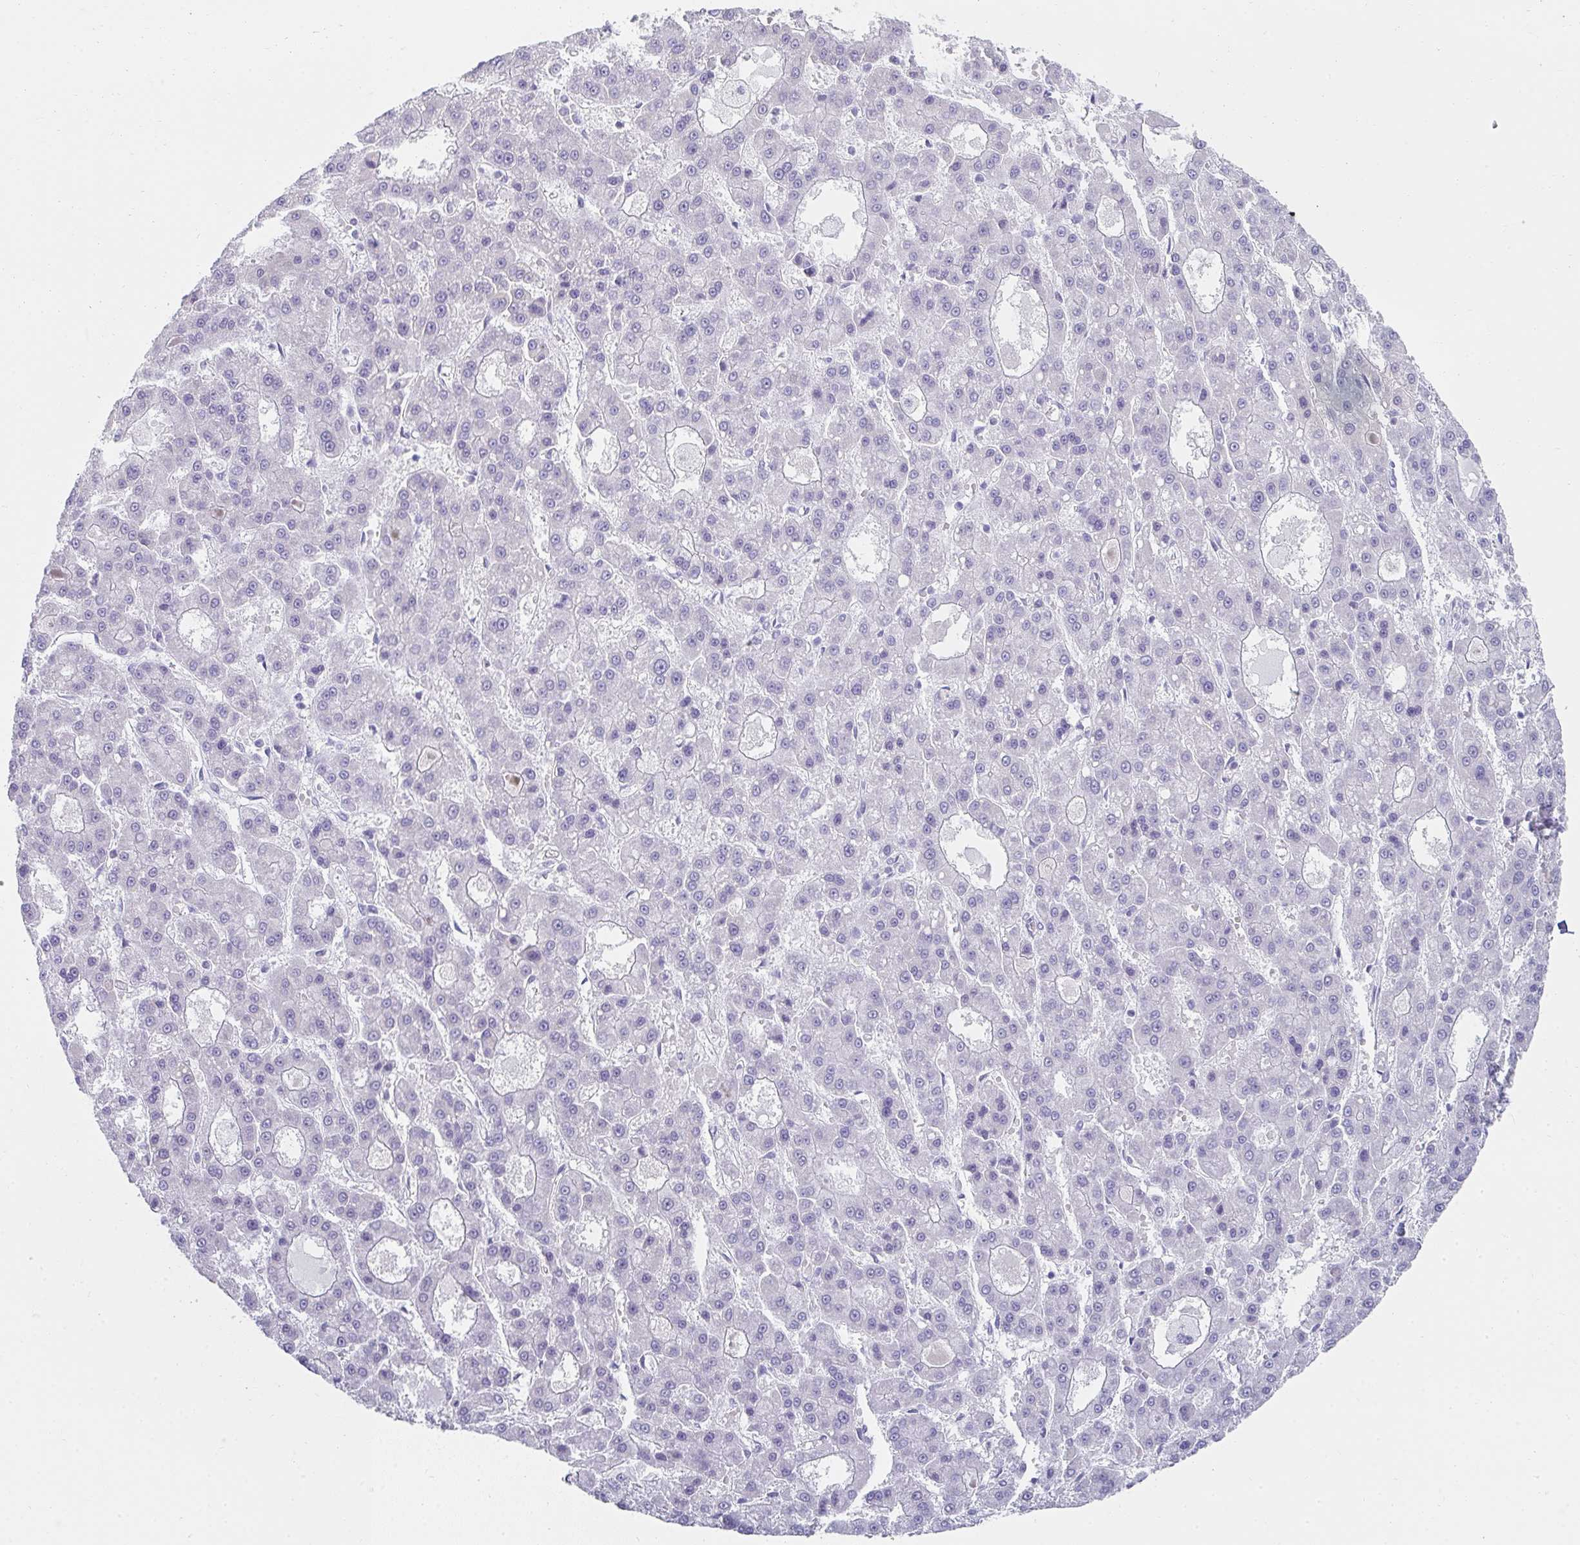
{"staining": {"intensity": "negative", "quantity": "none", "location": "none"}, "tissue": "liver cancer", "cell_type": "Tumor cells", "image_type": "cancer", "snomed": [{"axis": "morphology", "description": "Carcinoma, Hepatocellular, NOS"}, {"axis": "topography", "description": "Liver"}], "caption": "Protein analysis of hepatocellular carcinoma (liver) reveals no significant expression in tumor cells.", "gene": "RLF", "patient": {"sex": "male", "age": 70}}